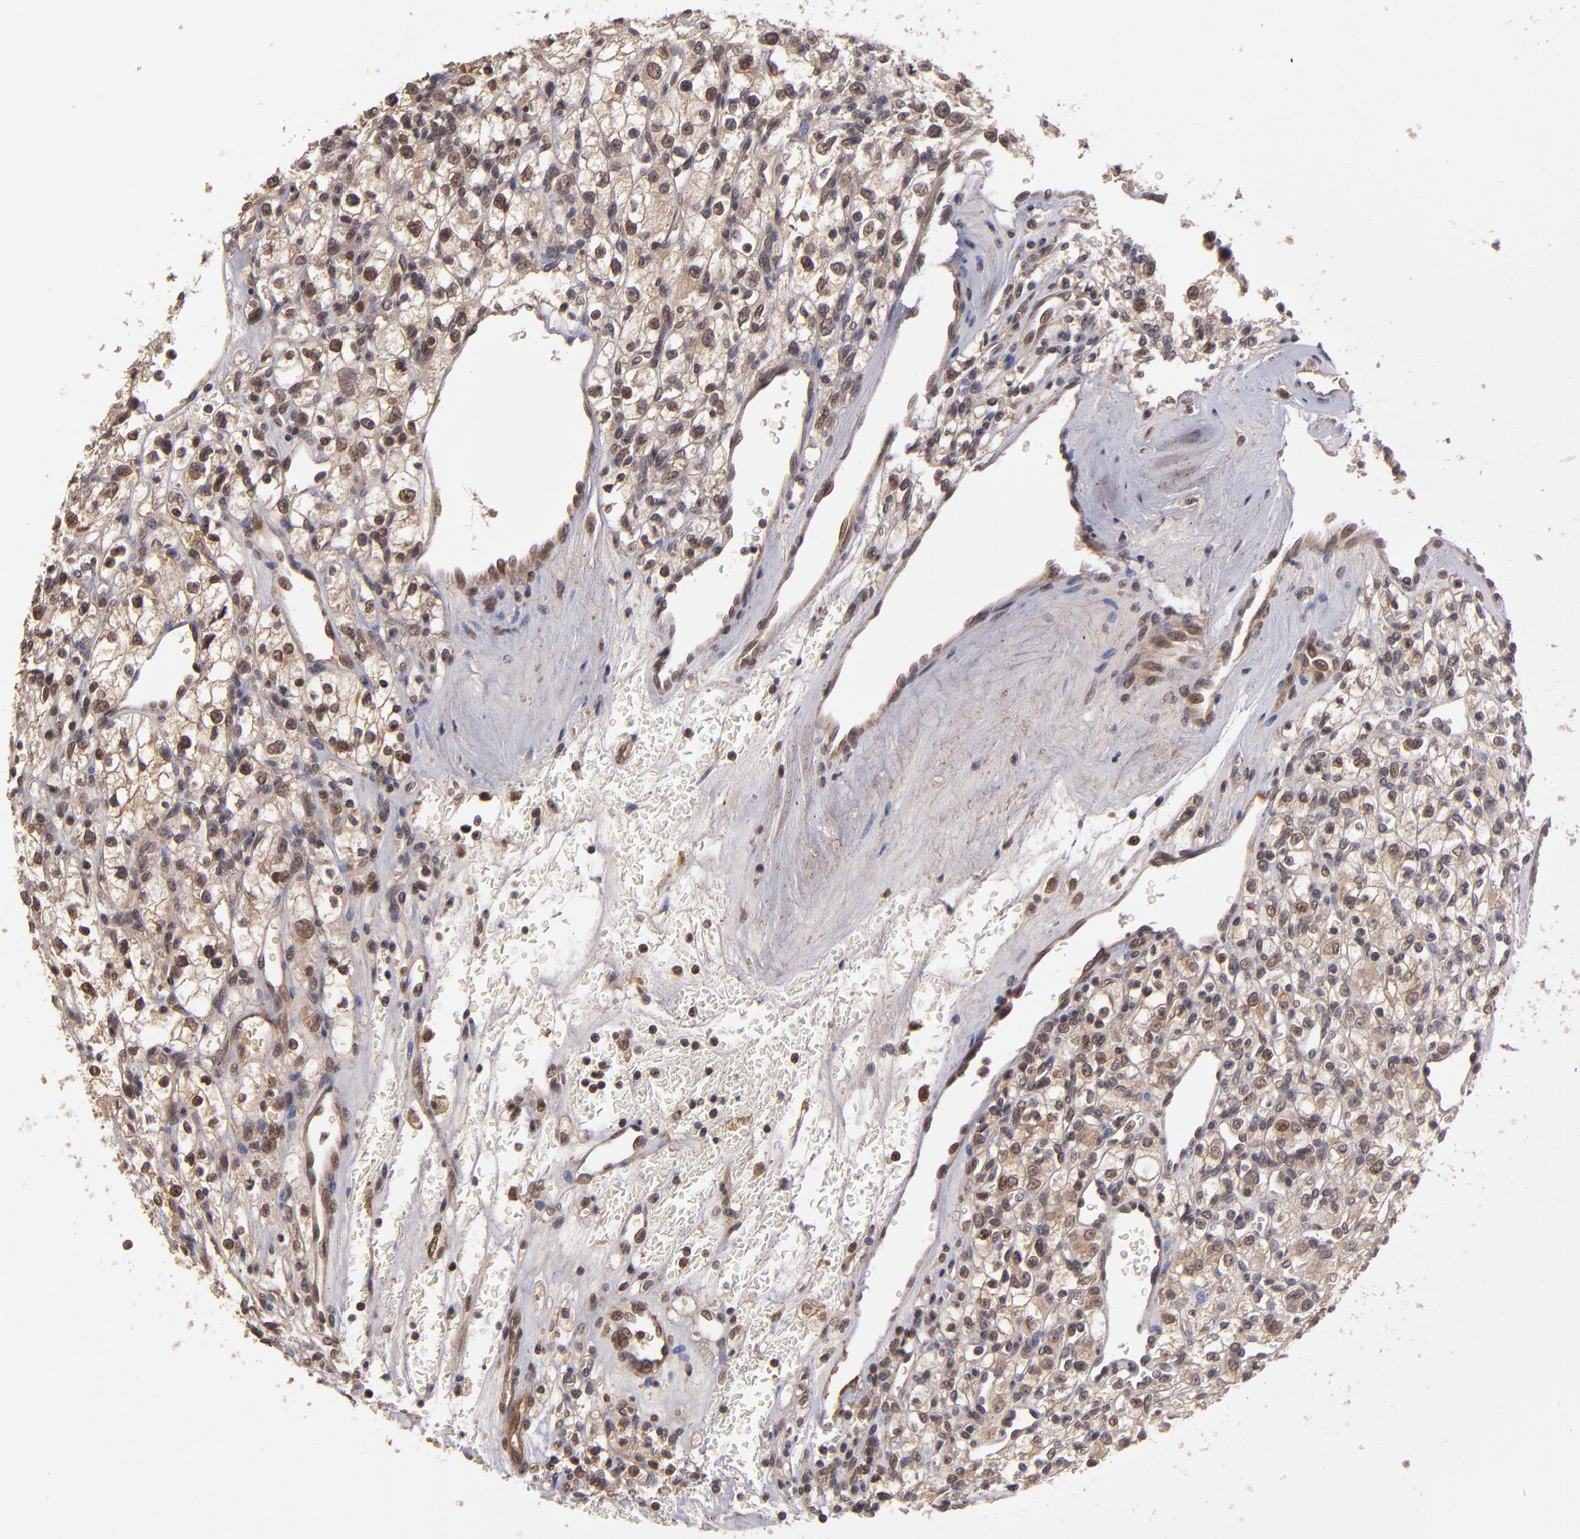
{"staining": {"intensity": "moderate", "quantity": "25%-75%", "location": "nuclear"}, "tissue": "renal cancer", "cell_type": "Tumor cells", "image_type": "cancer", "snomed": [{"axis": "morphology", "description": "Adenocarcinoma, NOS"}, {"axis": "topography", "description": "Kidney"}], "caption": "Protein analysis of renal cancer tissue demonstrates moderate nuclear positivity in approximately 25%-75% of tumor cells. (Brightfield microscopy of DAB IHC at high magnification).", "gene": "ABHD12B", "patient": {"sex": "female", "age": 62}}